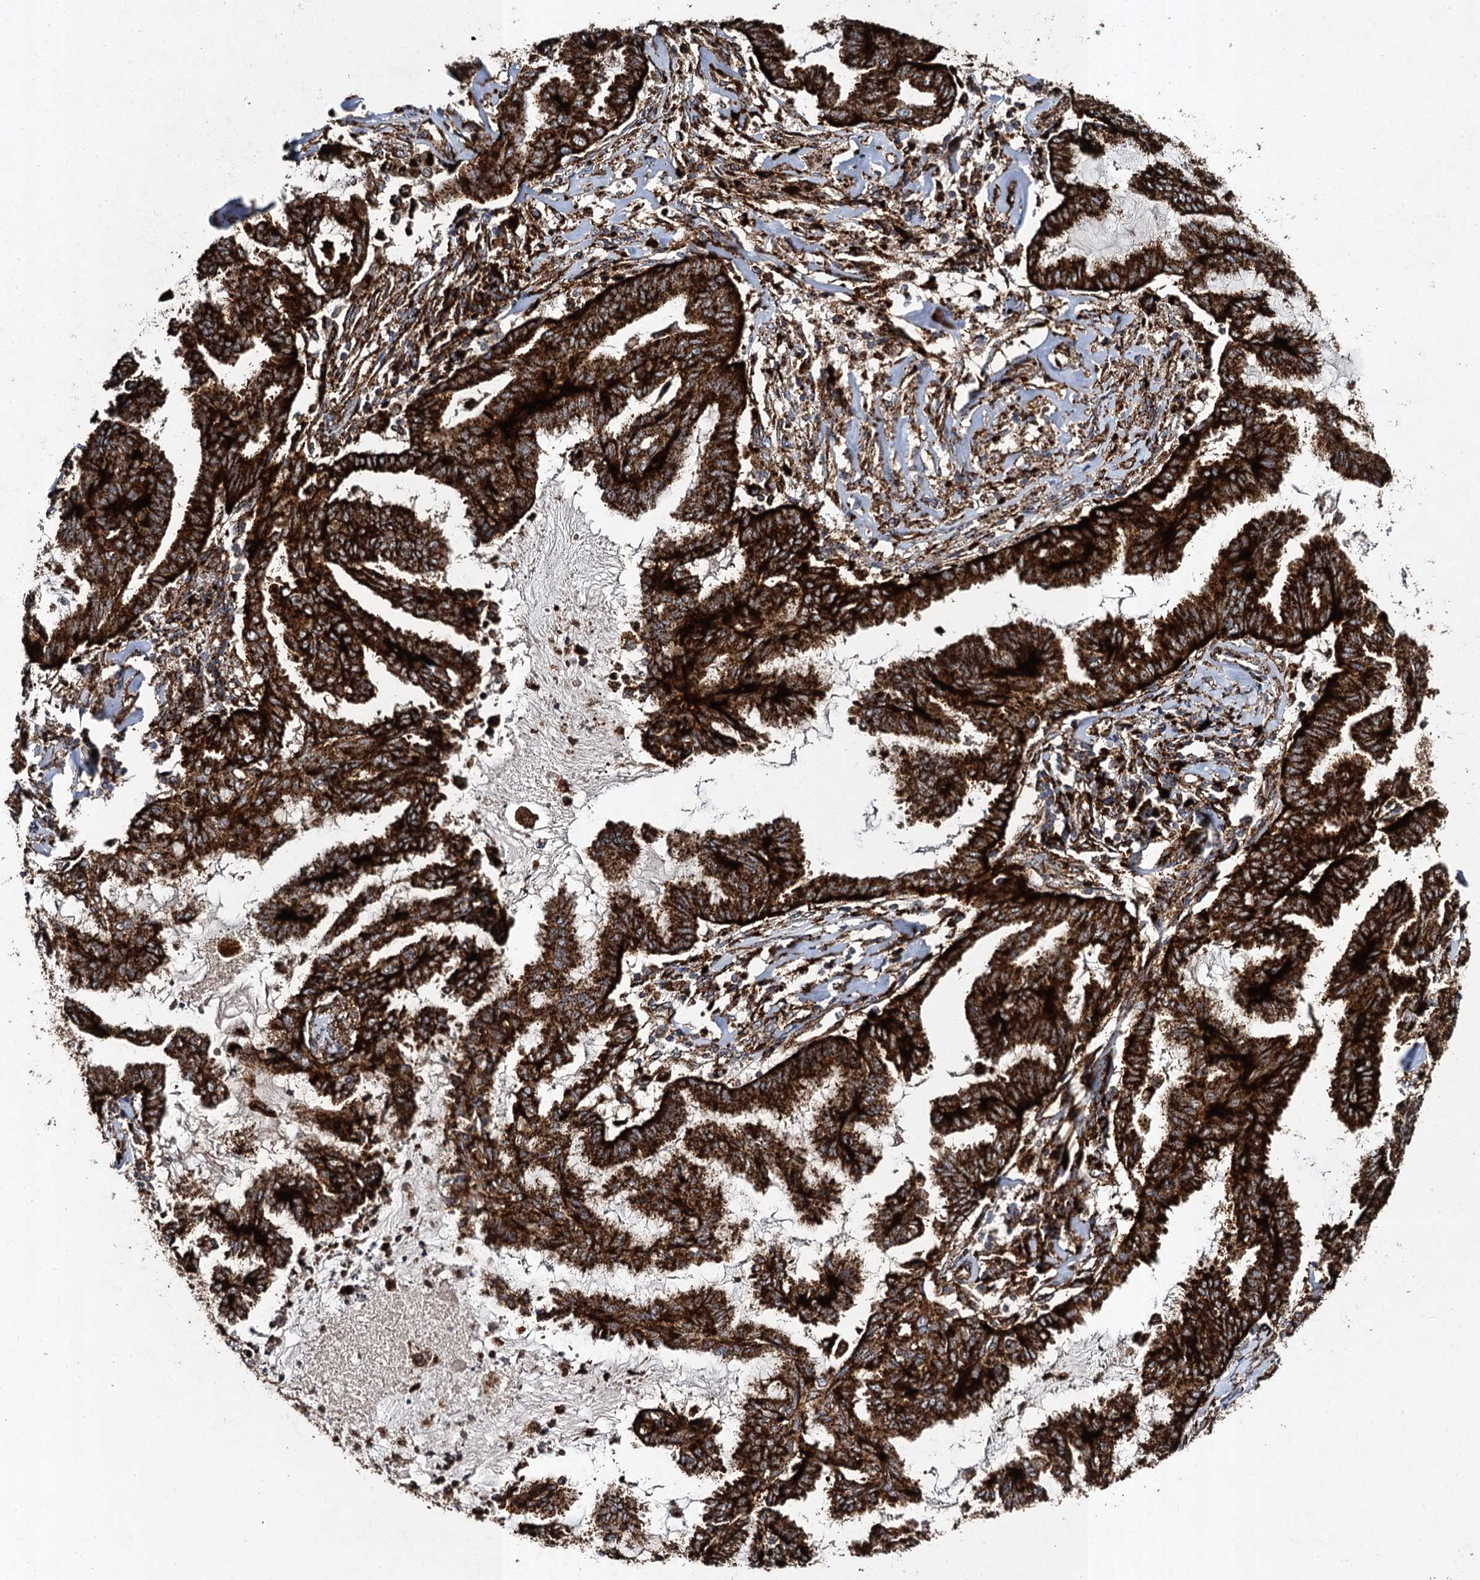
{"staining": {"intensity": "strong", "quantity": ">75%", "location": "cytoplasmic/membranous"}, "tissue": "endometrial cancer", "cell_type": "Tumor cells", "image_type": "cancer", "snomed": [{"axis": "morphology", "description": "Adenocarcinoma, NOS"}, {"axis": "topography", "description": "Endometrium"}], "caption": "Immunohistochemical staining of endometrial adenocarcinoma reveals strong cytoplasmic/membranous protein positivity in about >75% of tumor cells.", "gene": "GBA1", "patient": {"sex": "female", "age": 86}}